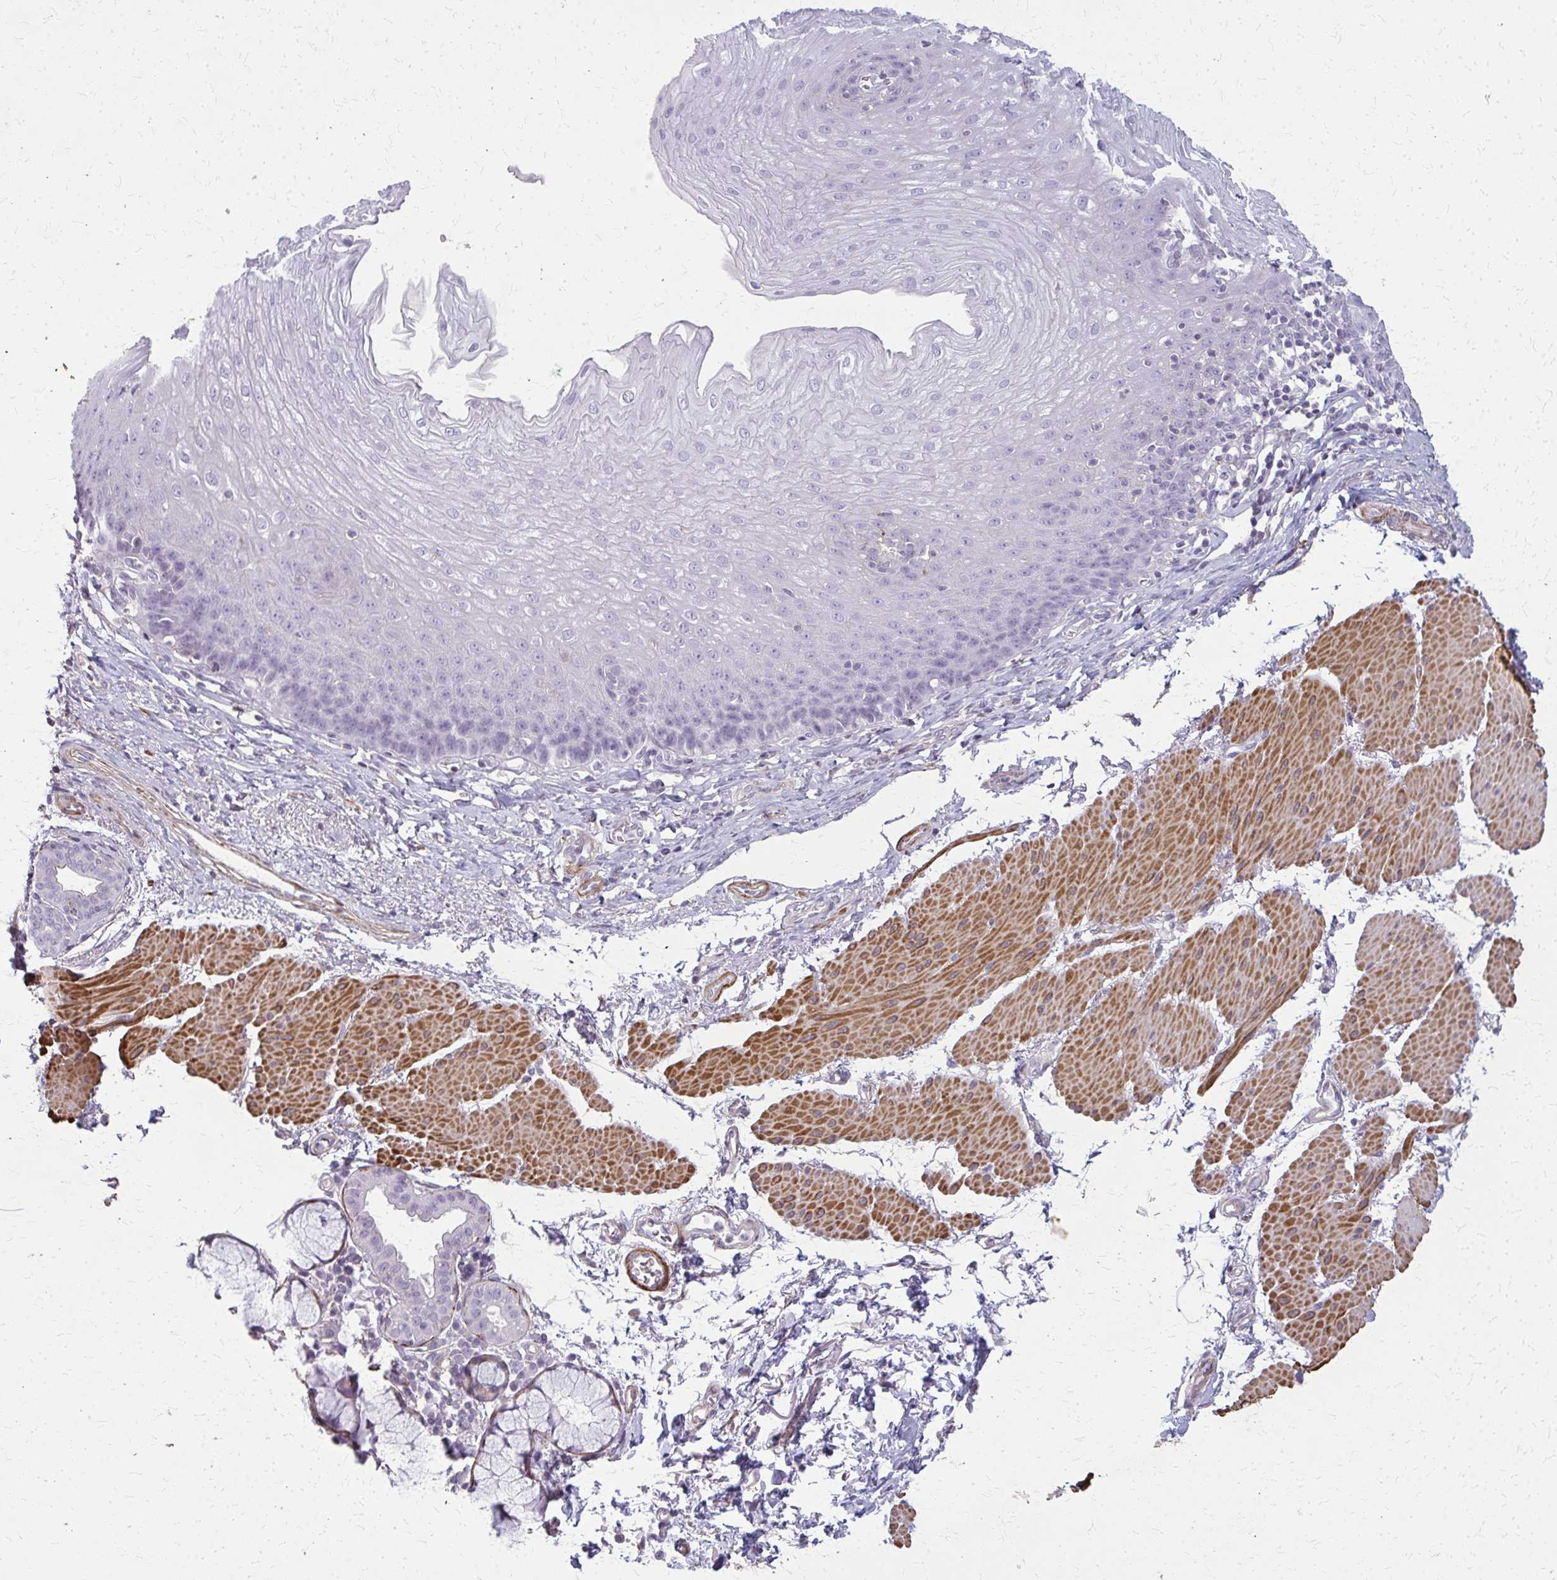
{"staining": {"intensity": "negative", "quantity": "none", "location": "none"}, "tissue": "esophagus", "cell_type": "Squamous epithelial cells", "image_type": "normal", "snomed": [{"axis": "morphology", "description": "Normal tissue, NOS"}, {"axis": "topography", "description": "Esophagus"}], "caption": "This is a photomicrograph of IHC staining of normal esophagus, which shows no positivity in squamous epithelial cells.", "gene": "TENM4", "patient": {"sex": "female", "age": 81}}